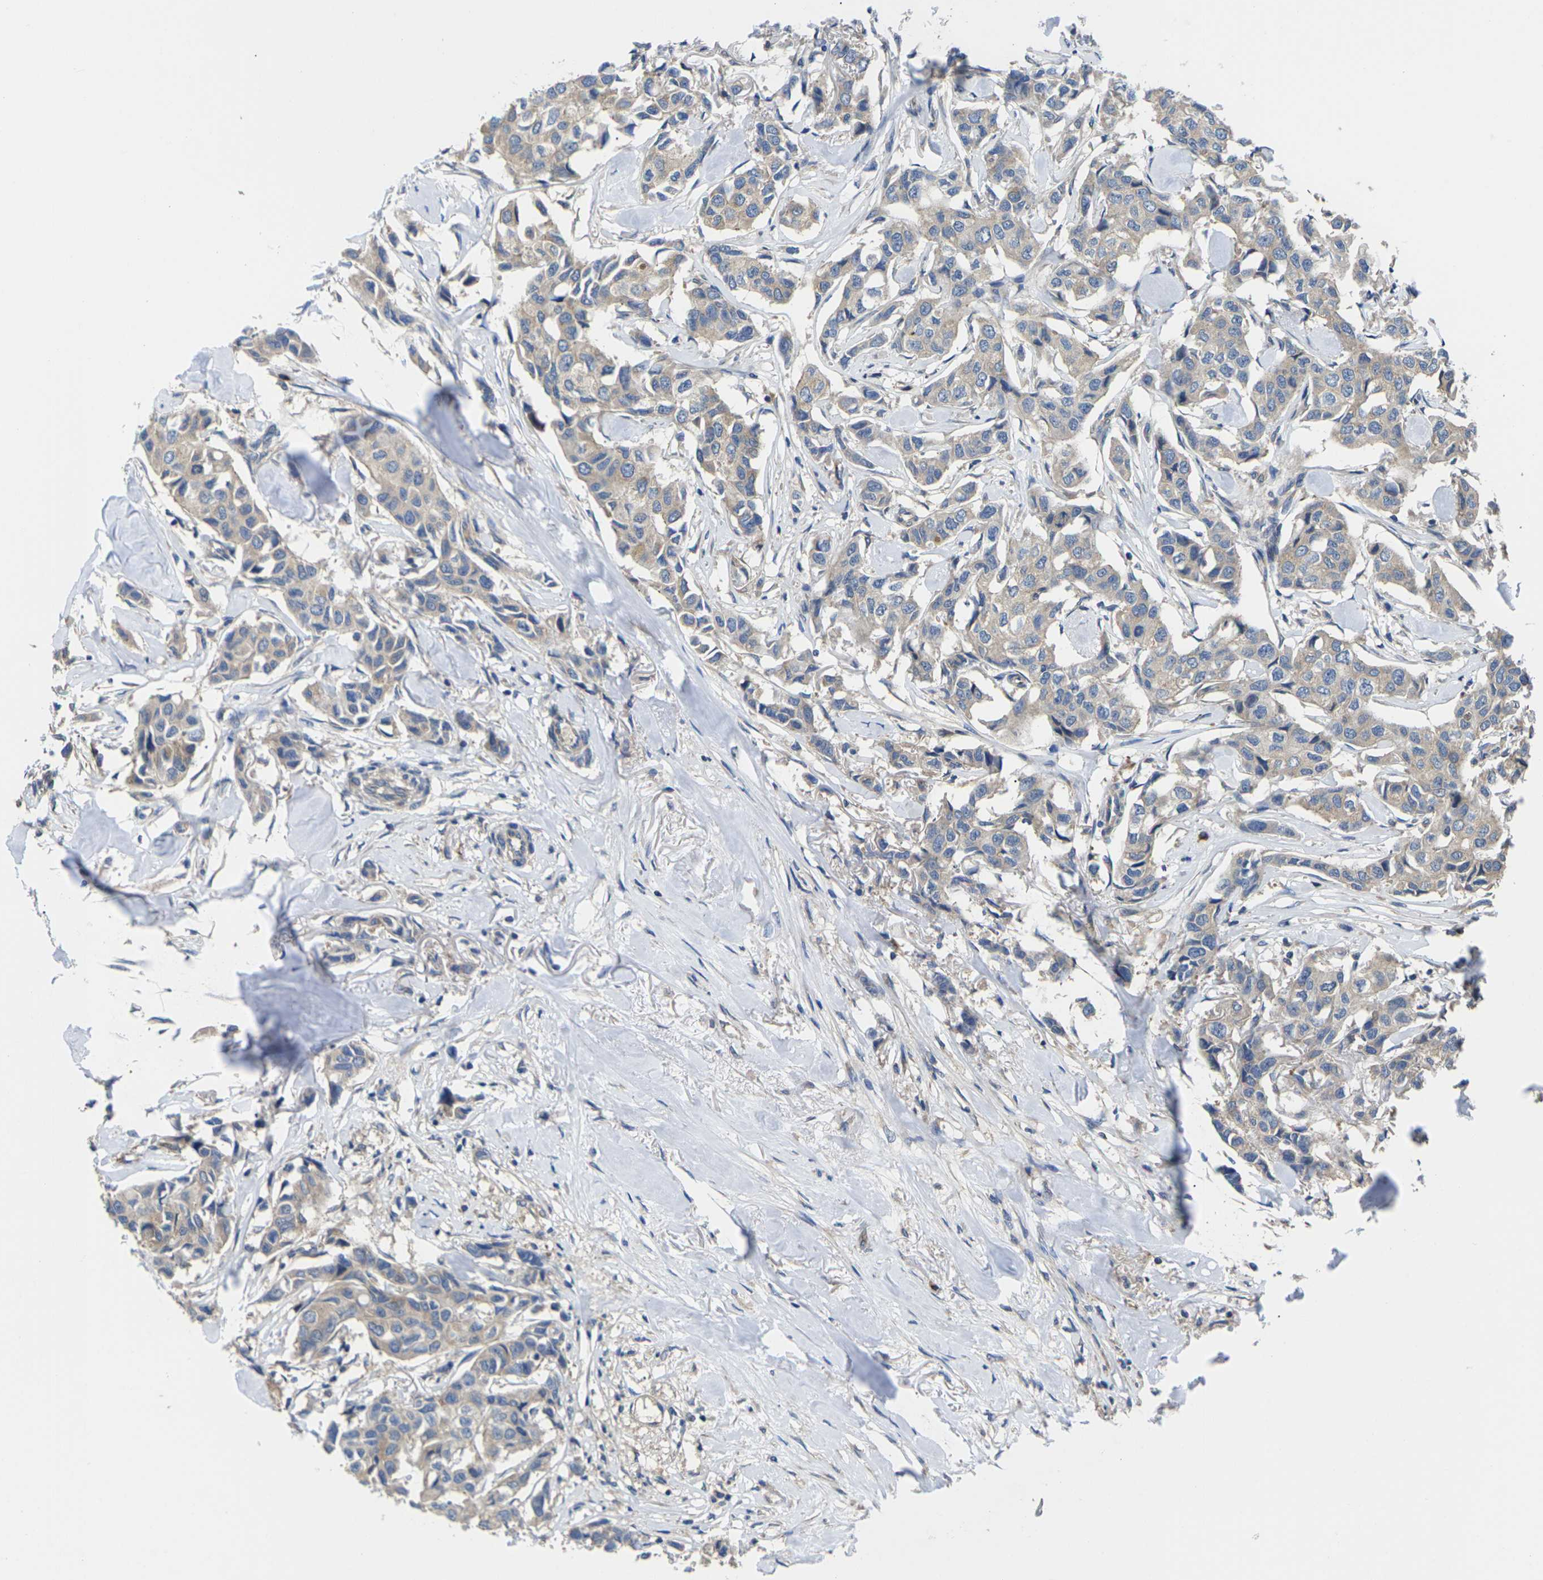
{"staining": {"intensity": "weak", "quantity": ">75%", "location": "cytoplasmic/membranous"}, "tissue": "breast cancer", "cell_type": "Tumor cells", "image_type": "cancer", "snomed": [{"axis": "morphology", "description": "Duct carcinoma"}, {"axis": "topography", "description": "Breast"}], "caption": "Immunohistochemistry (IHC) (DAB) staining of human breast cancer (infiltrating ductal carcinoma) shows weak cytoplasmic/membranous protein staining in approximately >75% of tumor cells.", "gene": "TMCC2", "patient": {"sex": "female", "age": 80}}